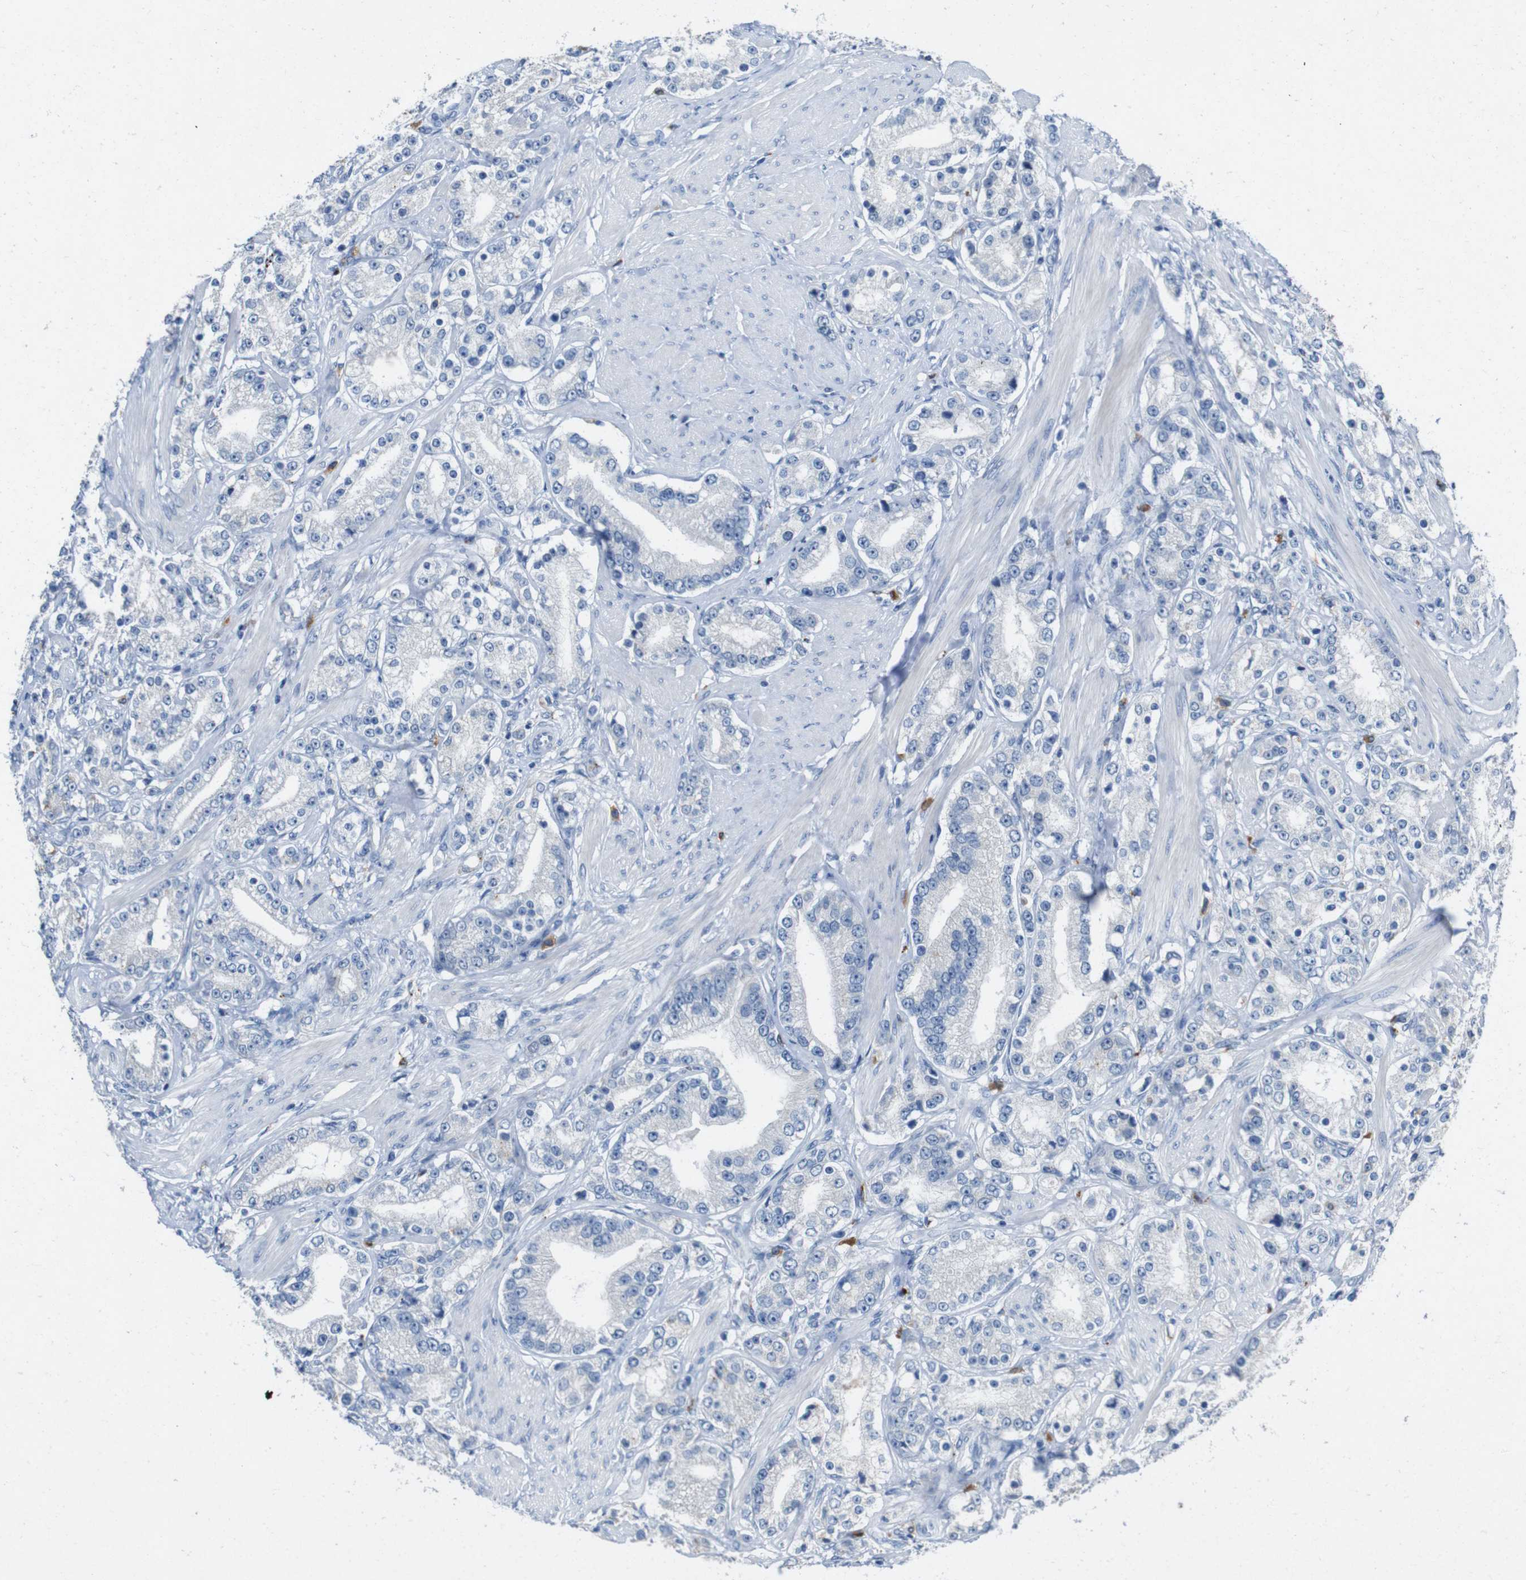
{"staining": {"intensity": "negative", "quantity": "none", "location": "none"}, "tissue": "prostate cancer", "cell_type": "Tumor cells", "image_type": "cancer", "snomed": [{"axis": "morphology", "description": "Adenocarcinoma, Low grade"}, {"axis": "topography", "description": "Prostate"}], "caption": "Immunohistochemistry (IHC) micrograph of neoplastic tissue: adenocarcinoma (low-grade) (prostate) stained with DAB (3,3'-diaminobenzidine) demonstrates no significant protein expression in tumor cells.", "gene": "SLC2A8", "patient": {"sex": "male", "age": 63}}